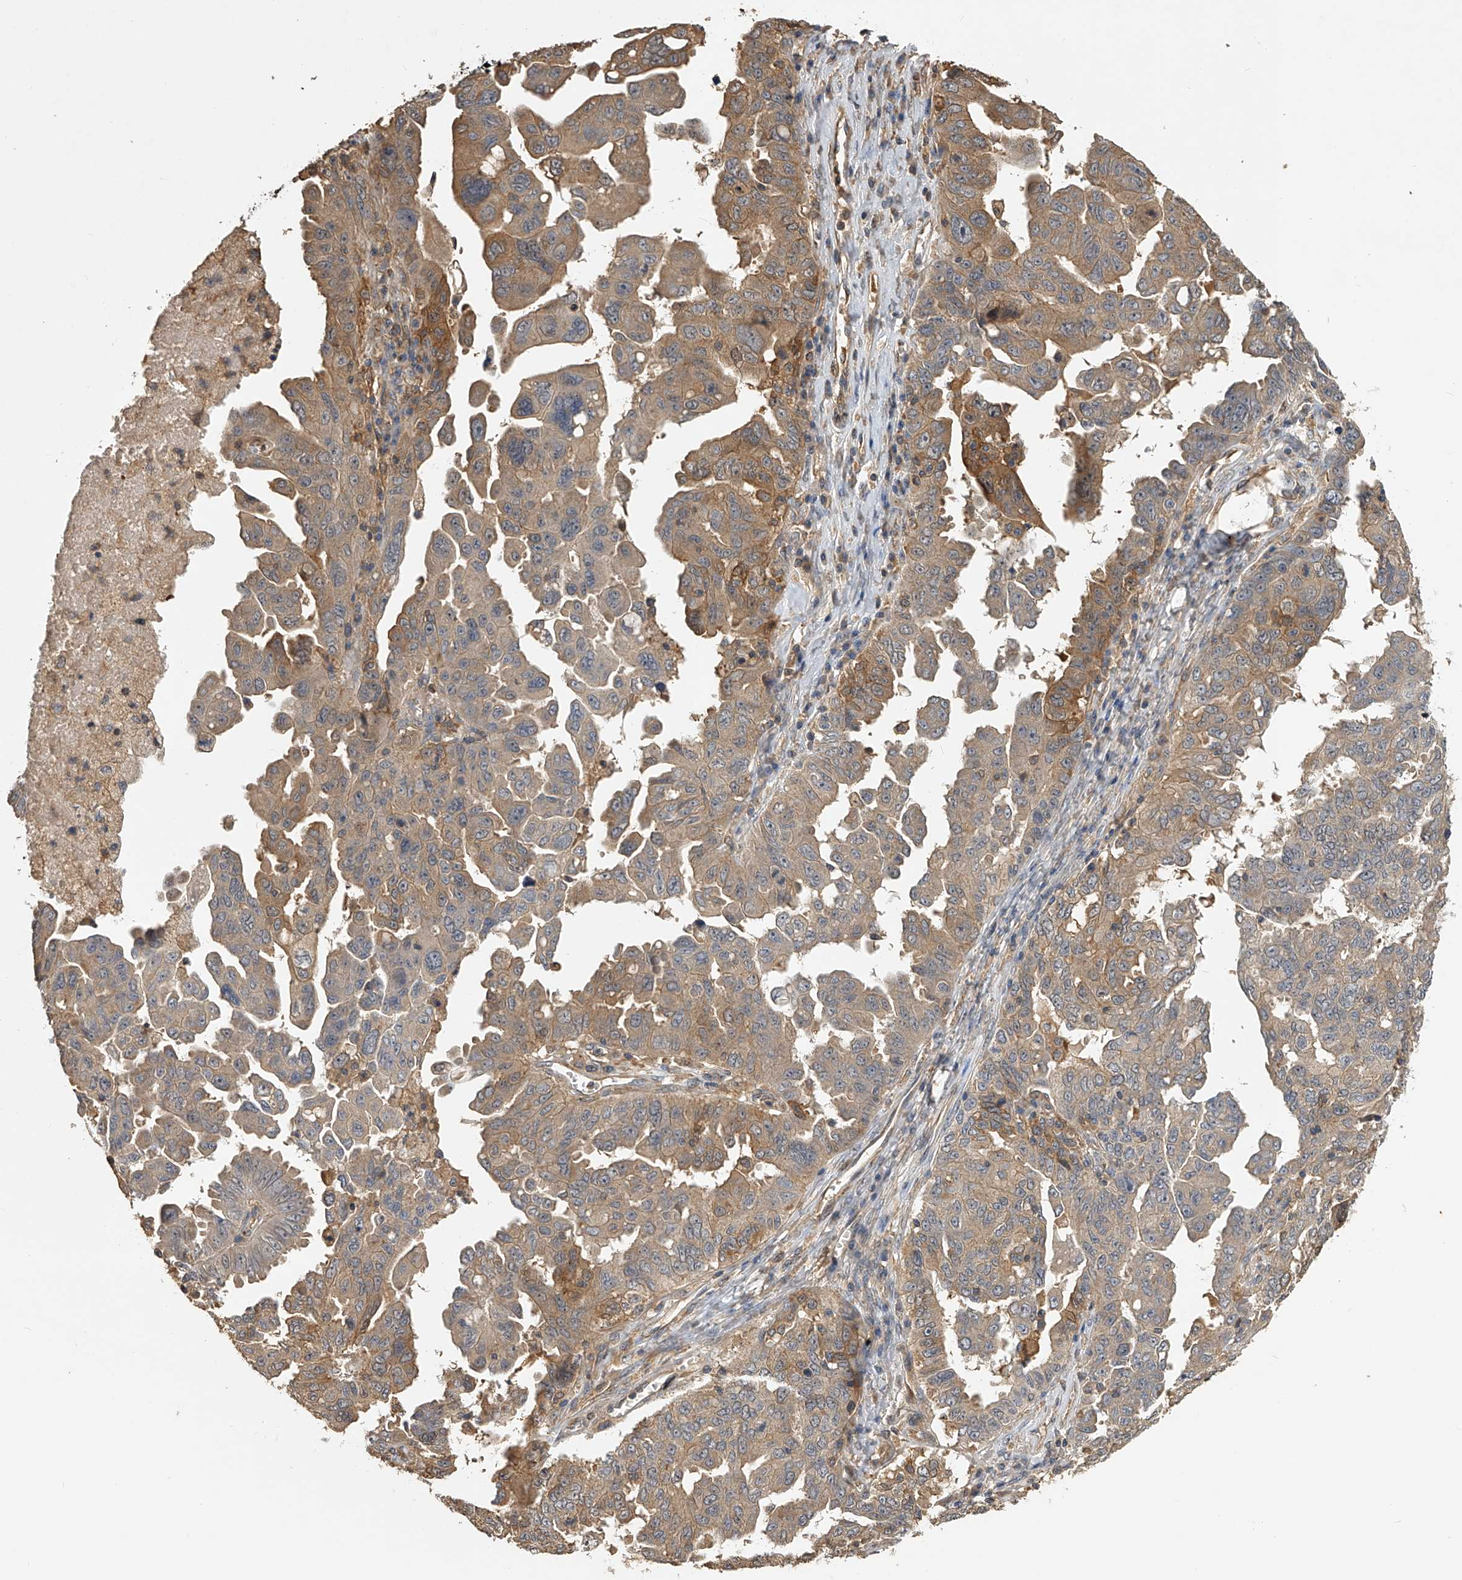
{"staining": {"intensity": "moderate", "quantity": ">75%", "location": "cytoplasmic/membranous"}, "tissue": "ovarian cancer", "cell_type": "Tumor cells", "image_type": "cancer", "snomed": [{"axis": "morphology", "description": "Carcinoma, endometroid"}, {"axis": "topography", "description": "Ovary"}], "caption": "Ovarian endometroid carcinoma was stained to show a protein in brown. There is medium levels of moderate cytoplasmic/membranous staining in about >75% of tumor cells.", "gene": "PTPRA", "patient": {"sex": "female", "age": 62}}